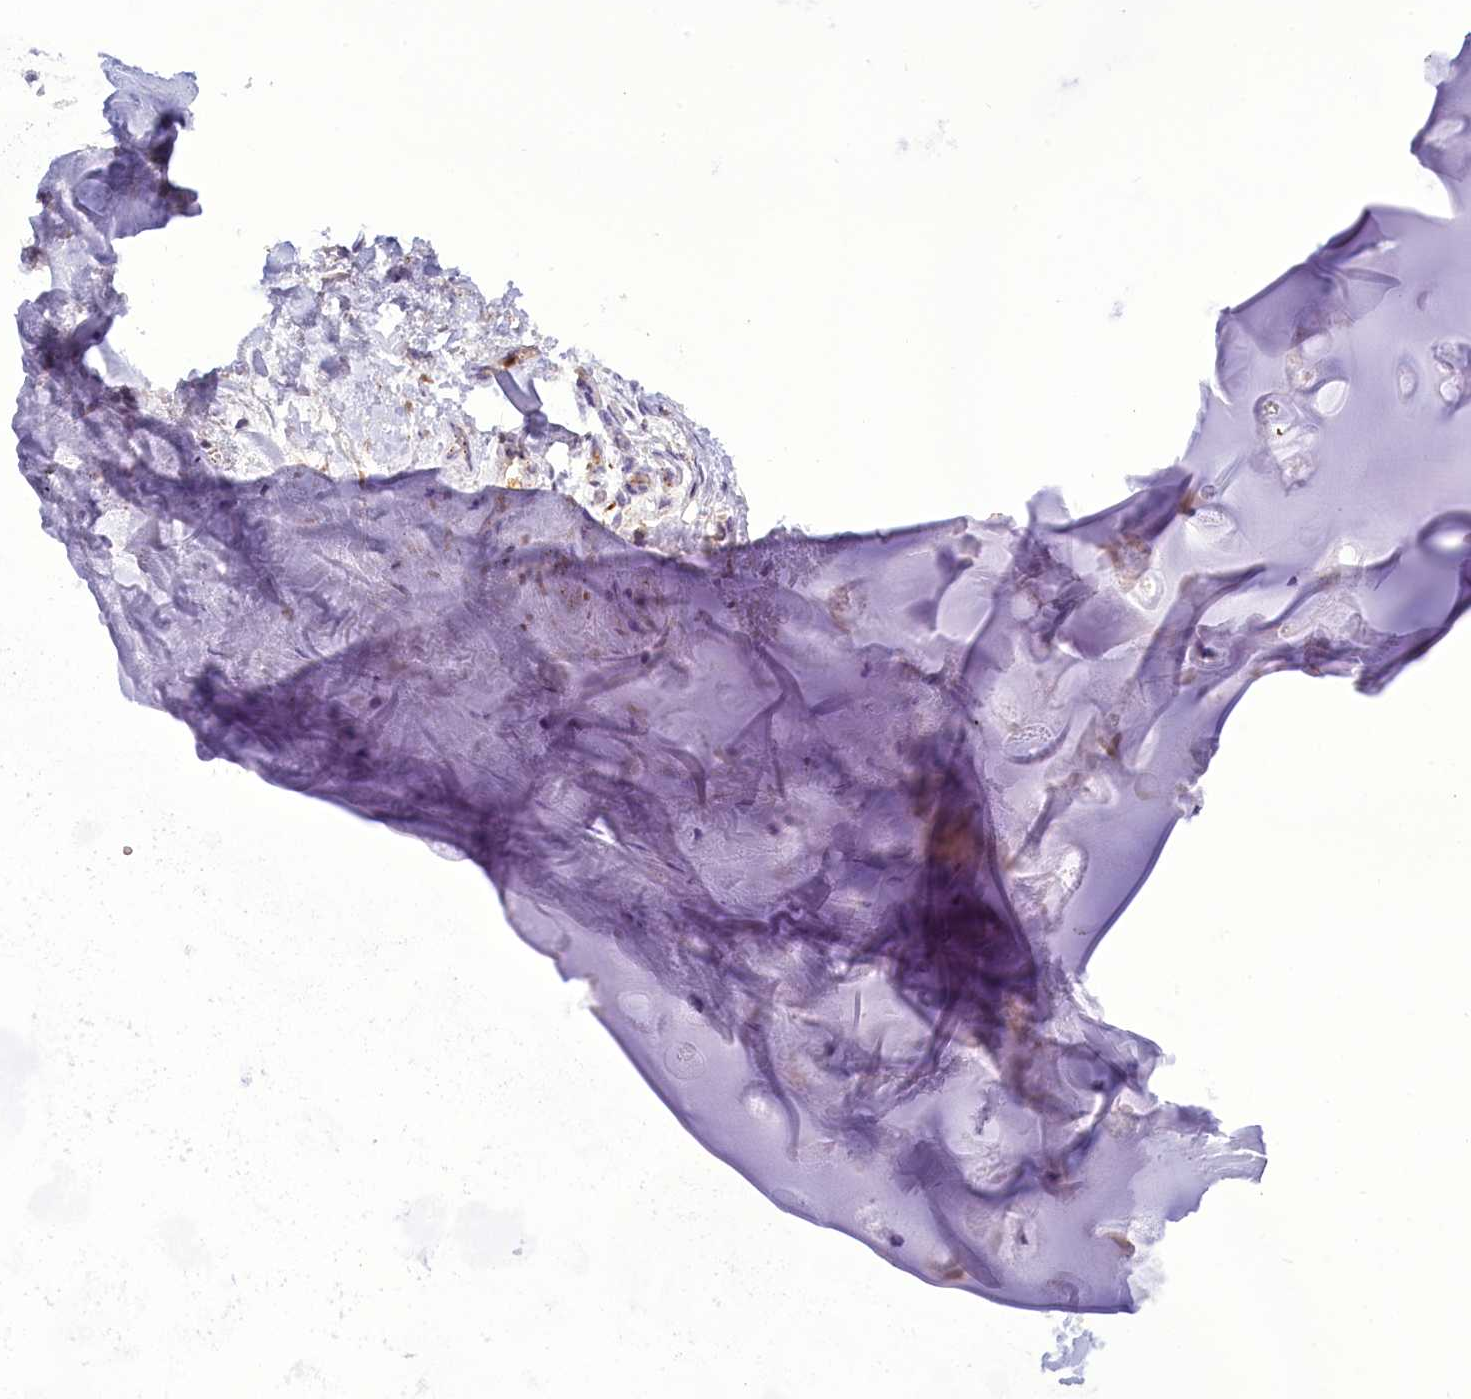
{"staining": {"intensity": "negative", "quantity": "none", "location": "none"}, "tissue": "adipose tissue", "cell_type": "Adipocytes", "image_type": "normal", "snomed": [{"axis": "morphology", "description": "Normal tissue, NOS"}, {"axis": "topography", "description": "Lymph node"}, {"axis": "topography", "description": "Cartilage tissue"}, {"axis": "topography", "description": "Bronchus"}], "caption": "High magnification brightfield microscopy of benign adipose tissue stained with DAB (3,3'-diaminobenzidine) (brown) and counterstained with hematoxylin (blue): adipocytes show no significant positivity.", "gene": "FAM149B1", "patient": {"sex": "male", "age": 63}}